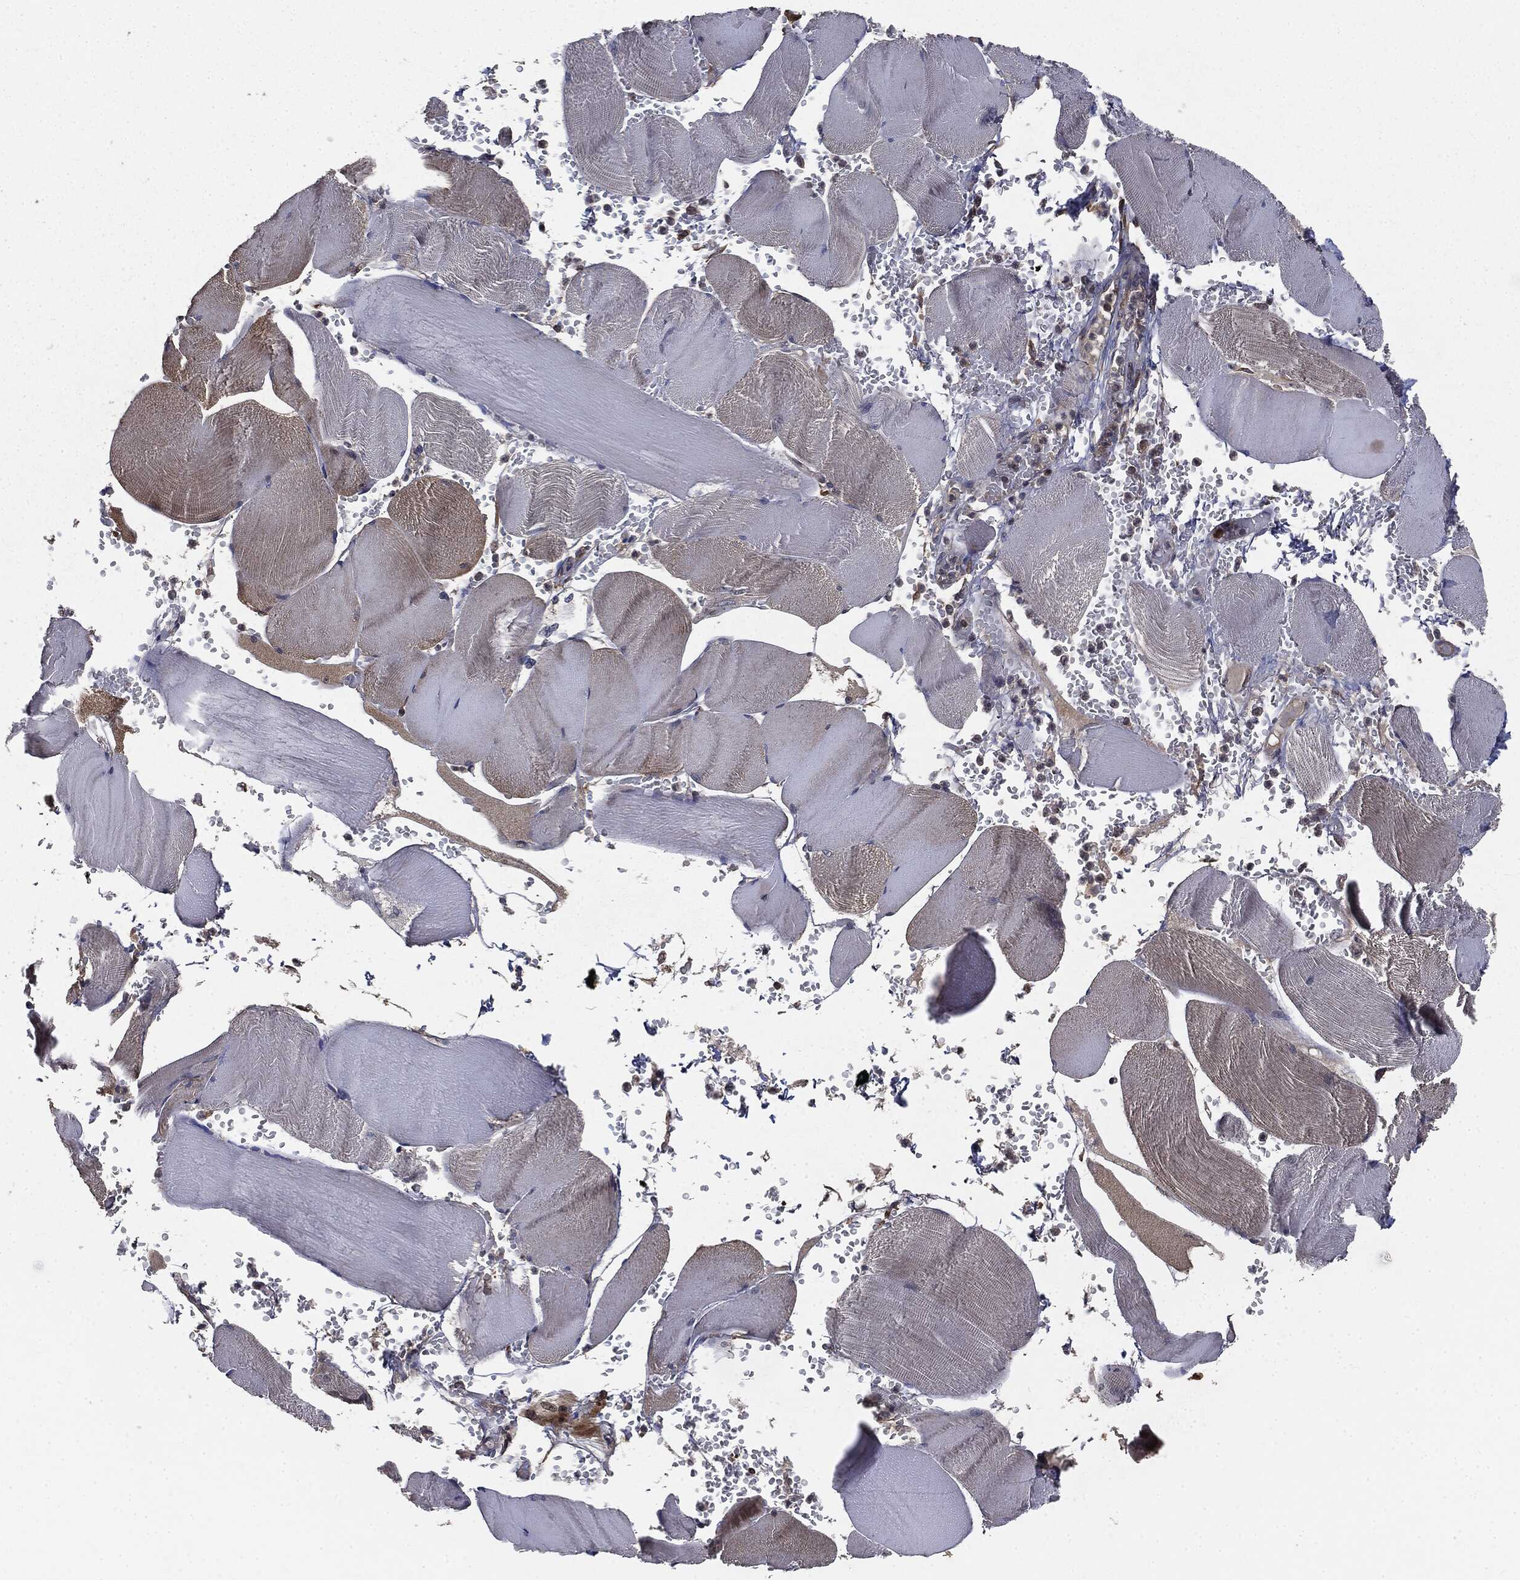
{"staining": {"intensity": "weak", "quantity": "25%-75%", "location": "cytoplasmic/membranous"}, "tissue": "skeletal muscle", "cell_type": "Myocytes", "image_type": "normal", "snomed": [{"axis": "morphology", "description": "Normal tissue, NOS"}, {"axis": "topography", "description": "Skeletal muscle"}], "caption": "Myocytes show weak cytoplasmic/membranous staining in approximately 25%-75% of cells in unremarkable skeletal muscle. (IHC, brightfield microscopy, high magnification).", "gene": "PLOD3", "patient": {"sex": "male", "age": 56}}